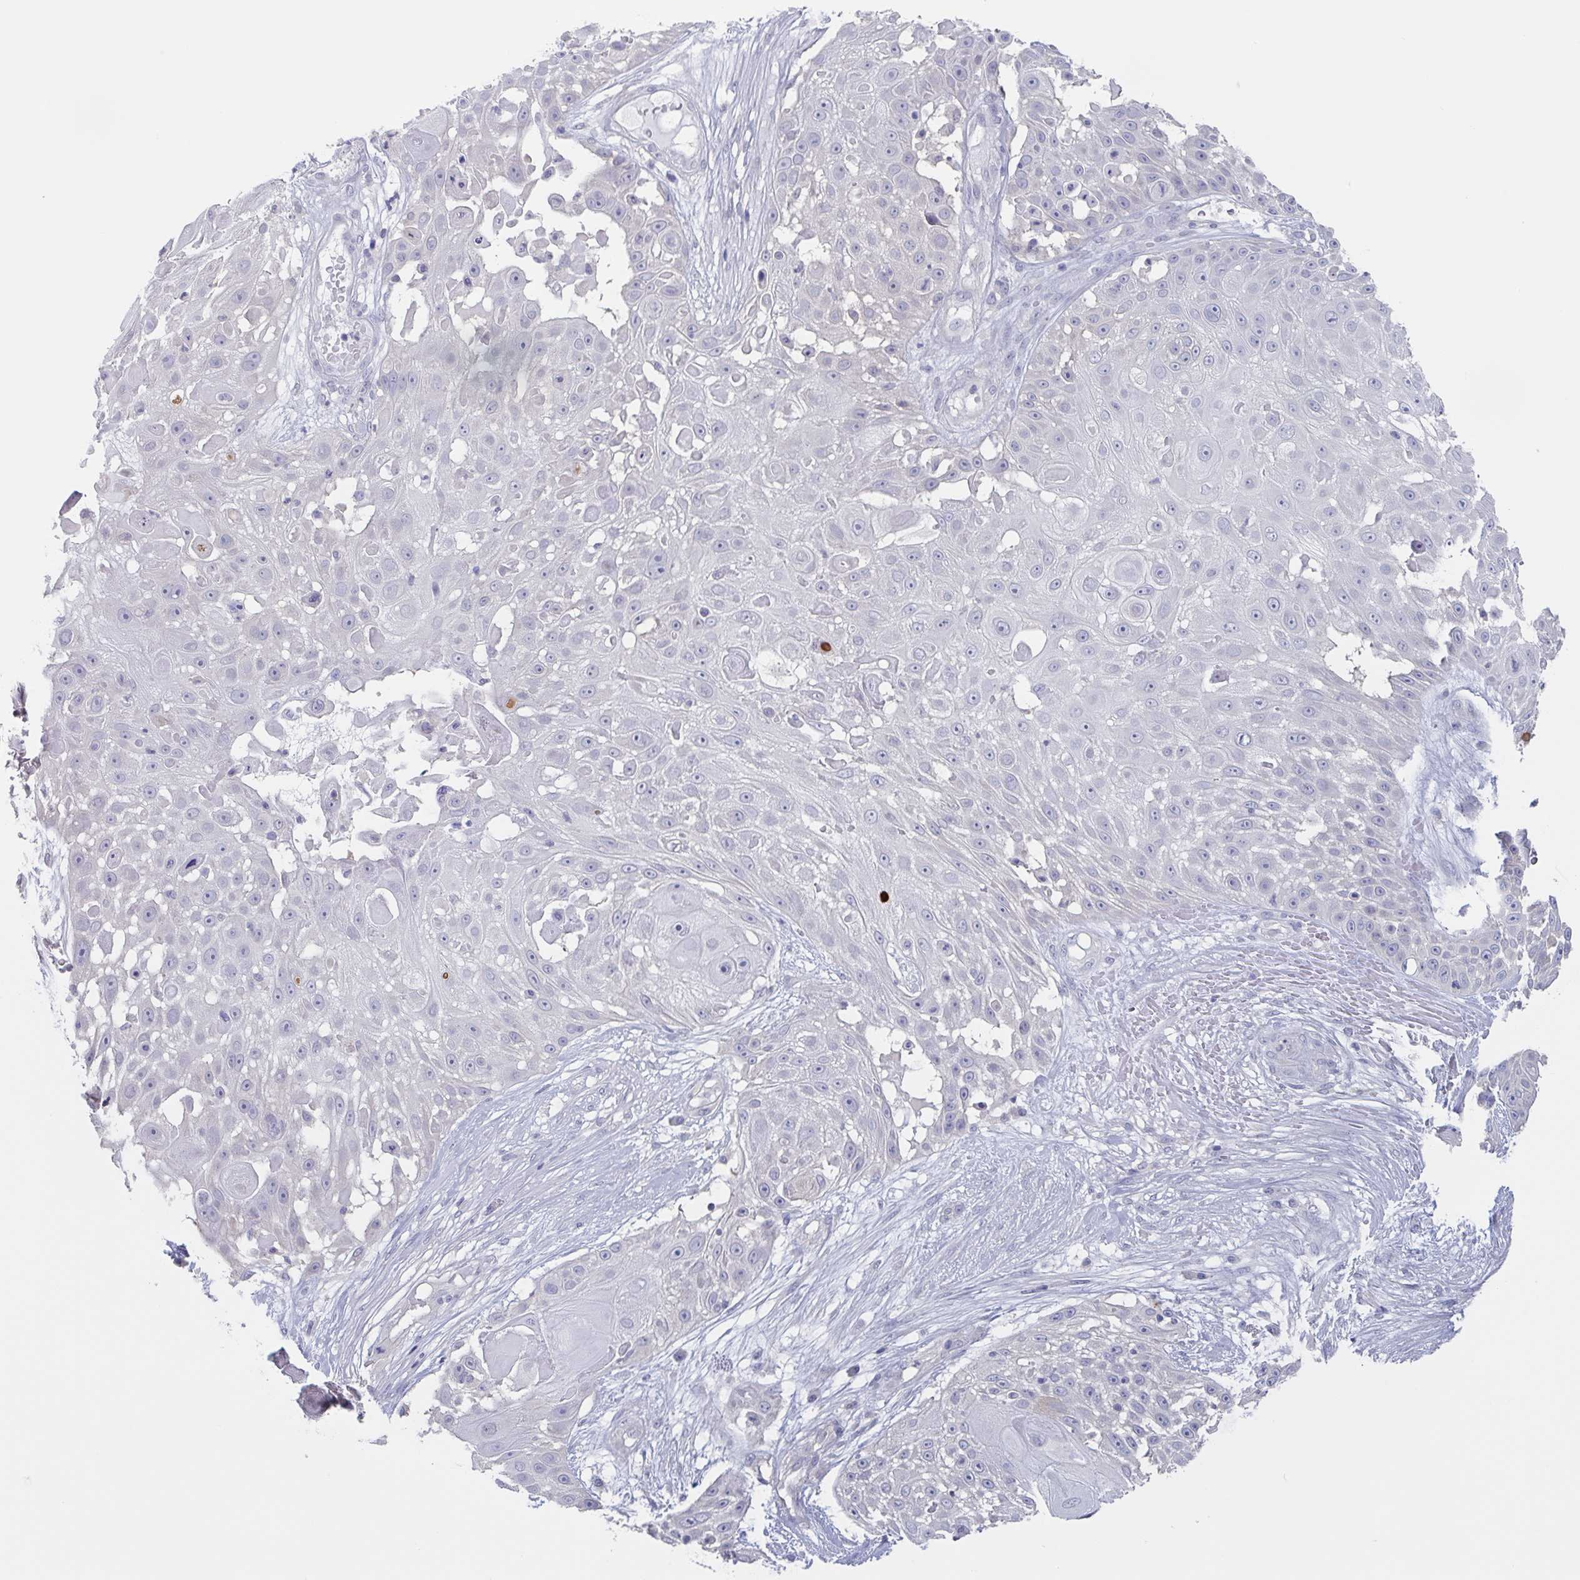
{"staining": {"intensity": "negative", "quantity": "none", "location": "none"}, "tissue": "skin cancer", "cell_type": "Tumor cells", "image_type": "cancer", "snomed": [{"axis": "morphology", "description": "Squamous cell carcinoma, NOS"}, {"axis": "topography", "description": "Skin"}], "caption": "Immunohistochemical staining of human skin cancer (squamous cell carcinoma) displays no significant staining in tumor cells.", "gene": "CHMP5", "patient": {"sex": "female", "age": 86}}